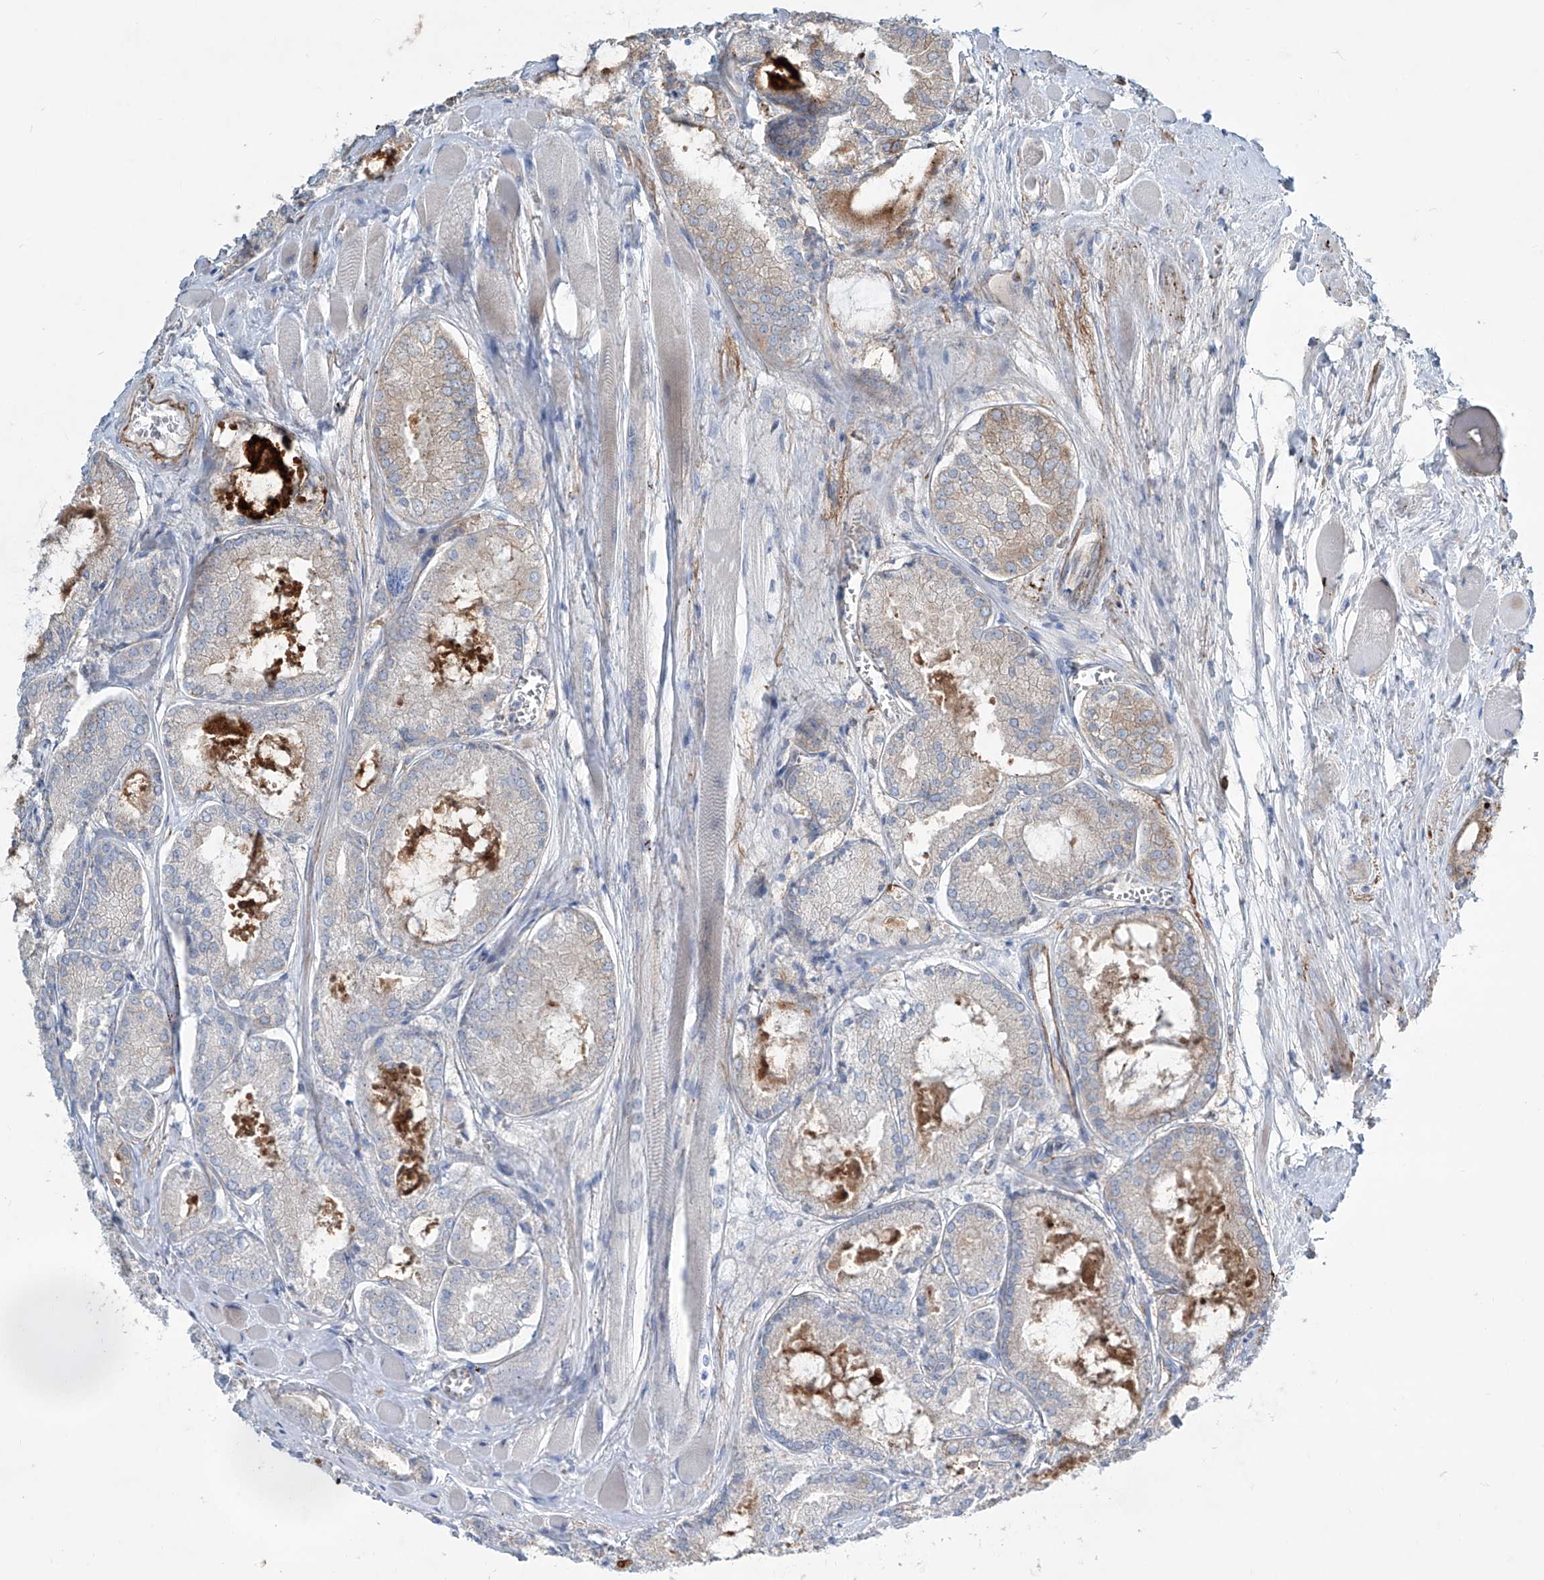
{"staining": {"intensity": "weak", "quantity": "<25%", "location": "cytoplasmic/membranous"}, "tissue": "prostate cancer", "cell_type": "Tumor cells", "image_type": "cancer", "snomed": [{"axis": "morphology", "description": "Adenocarcinoma, Low grade"}, {"axis": "topography", "description": "Prostate"}], "caption": "This is a micrograph of IHC staining of prostate low-grade adenocarcinoma, which shows no expression in tumor cells. Nuclei are stained in blue.", "gene": "CDH5", "patient": {"sex": "male", "age": 67}}